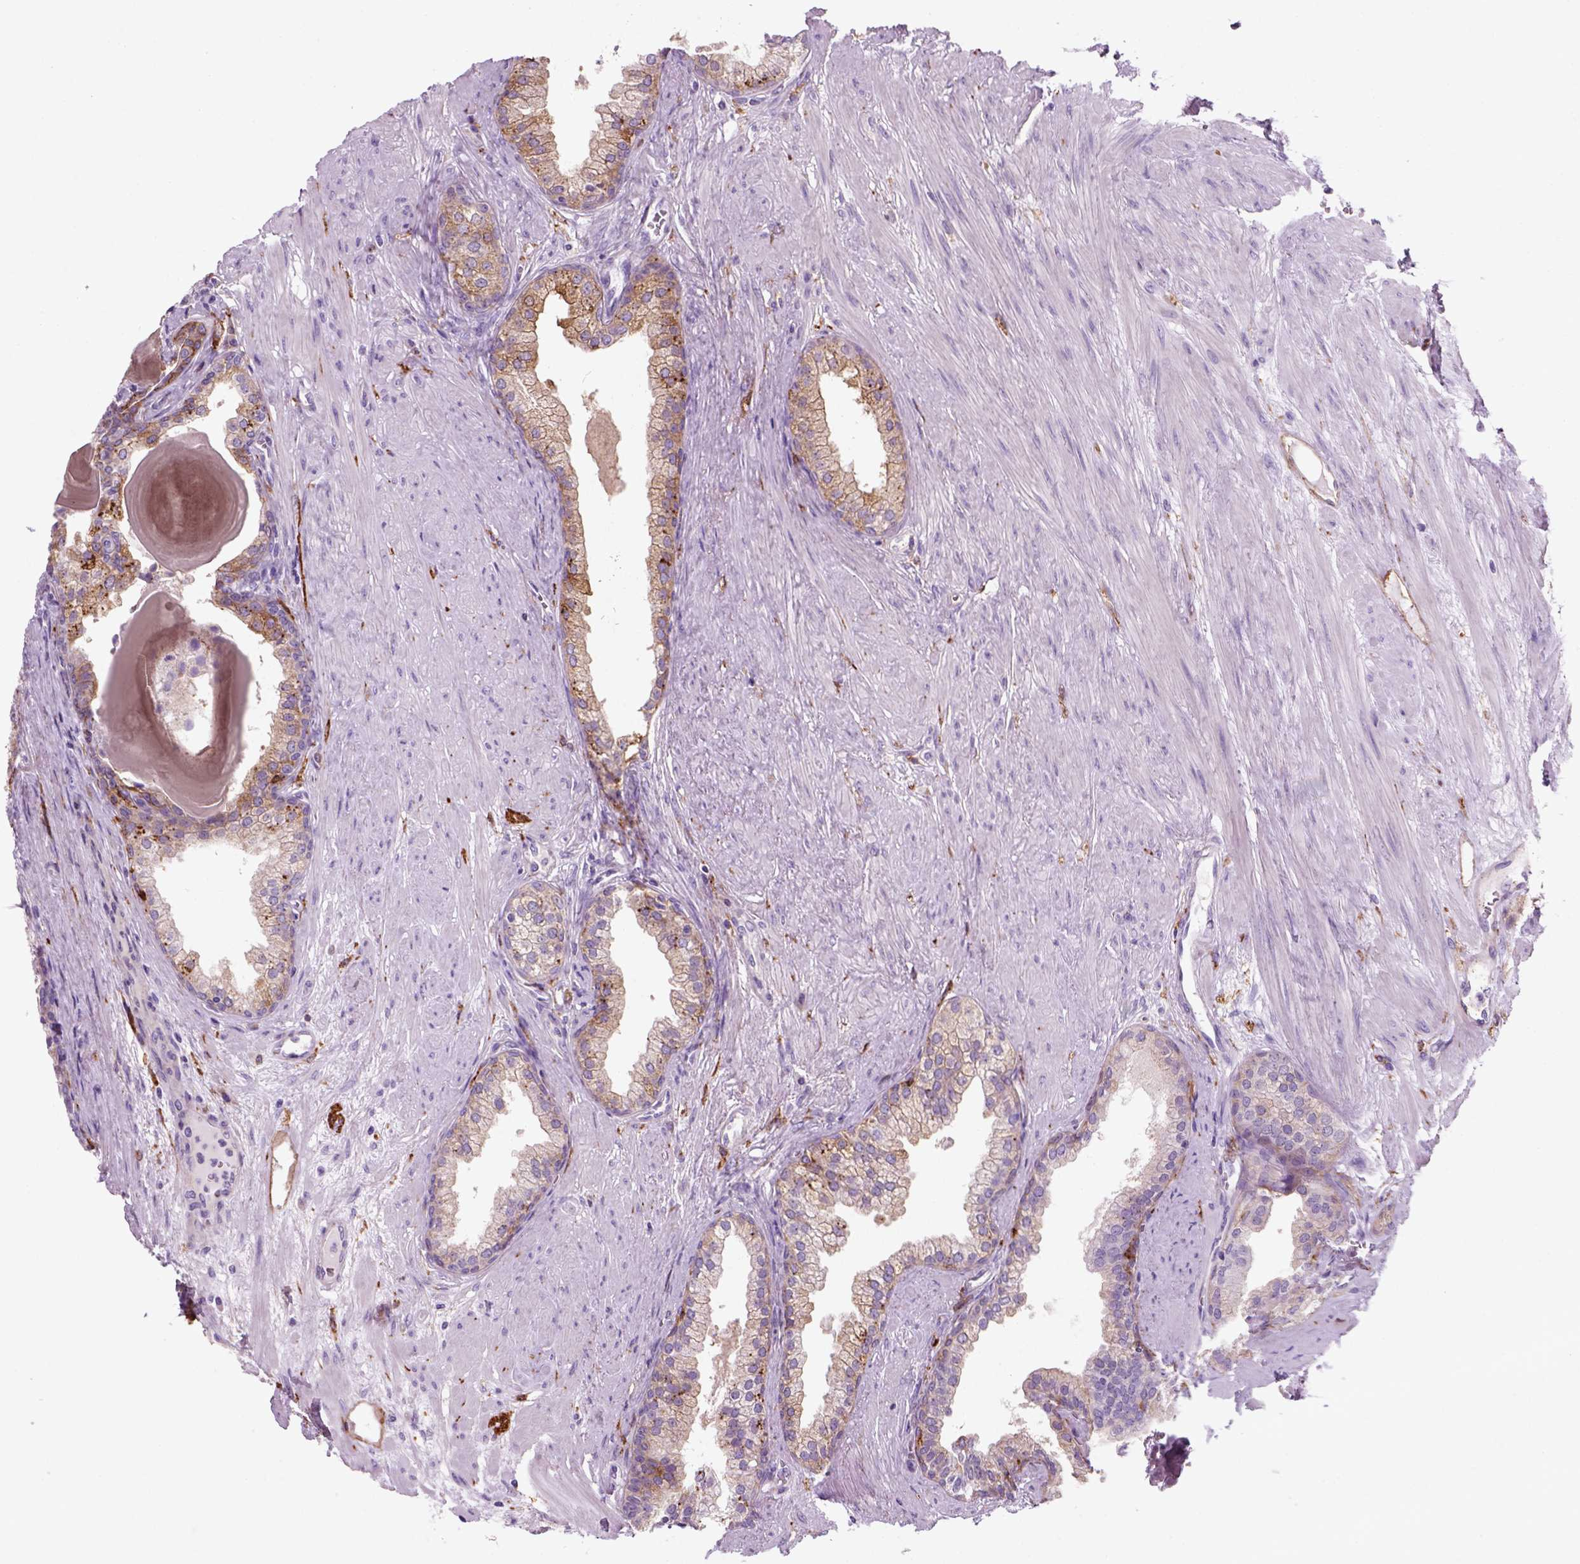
{"staining": {"intensity": "moderate", "quantity": "25%-75%", "location": "cytoplasmic/membranous"}, "tissue": "prostate cancer", "cell_type": "Tumor cells", "image_type": "cancer", "snomed": [{"axis": "morphology", "description": "Adenocarcinoma, NOS"}, {"axis": "topography", "description": "Prostate"}], "caption": "IHC (DAB) staining of prostate cancer reveals moderate cytoplasmic/membranous protein positivity in approximately 25%-75% of tumor cells.", "gene": "MARCKS", "patient": {"sex": "male", "age": 69}}